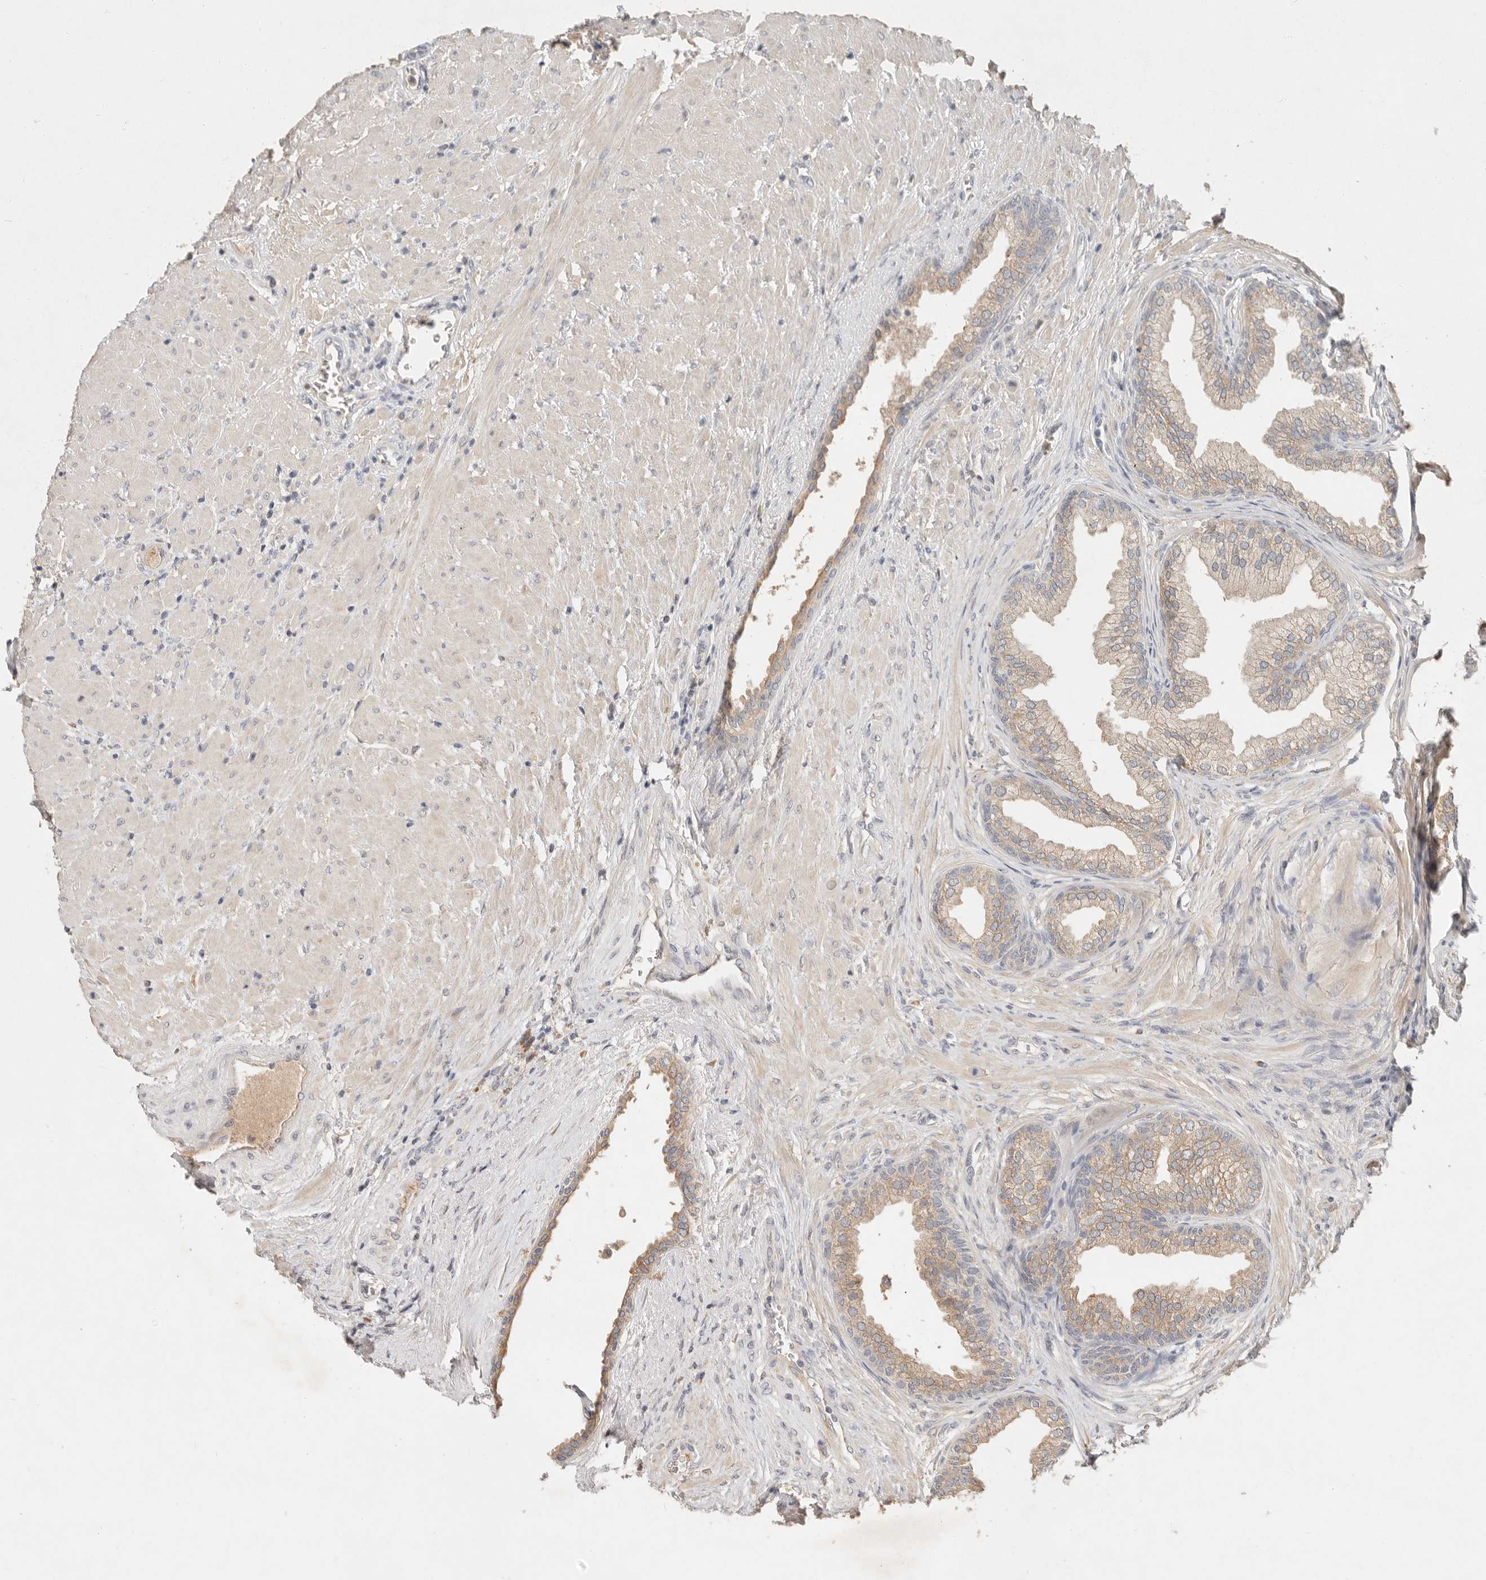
{"staining": {"intensity": "moderate", "quantity": "25%-75%", "location": "cytoplasmic/membranous"}, "tissue": "prostate", "cell_type": "Glandular cells", "image_type": "normal", "snomed": [{"axis": "morphology", "description": "Normal tissue, NOS"}, {"axis": "topography", "description": "Prostate"}], "caption": "Benign prostate was stained to show a protein in brown. There is medium levels of moderate cytoplasmic/membranous expression in approximately 25%-75% of glandular cells.", "gene": "ARHGEF10L", "patient": {"sex": "male", "age": 76}}